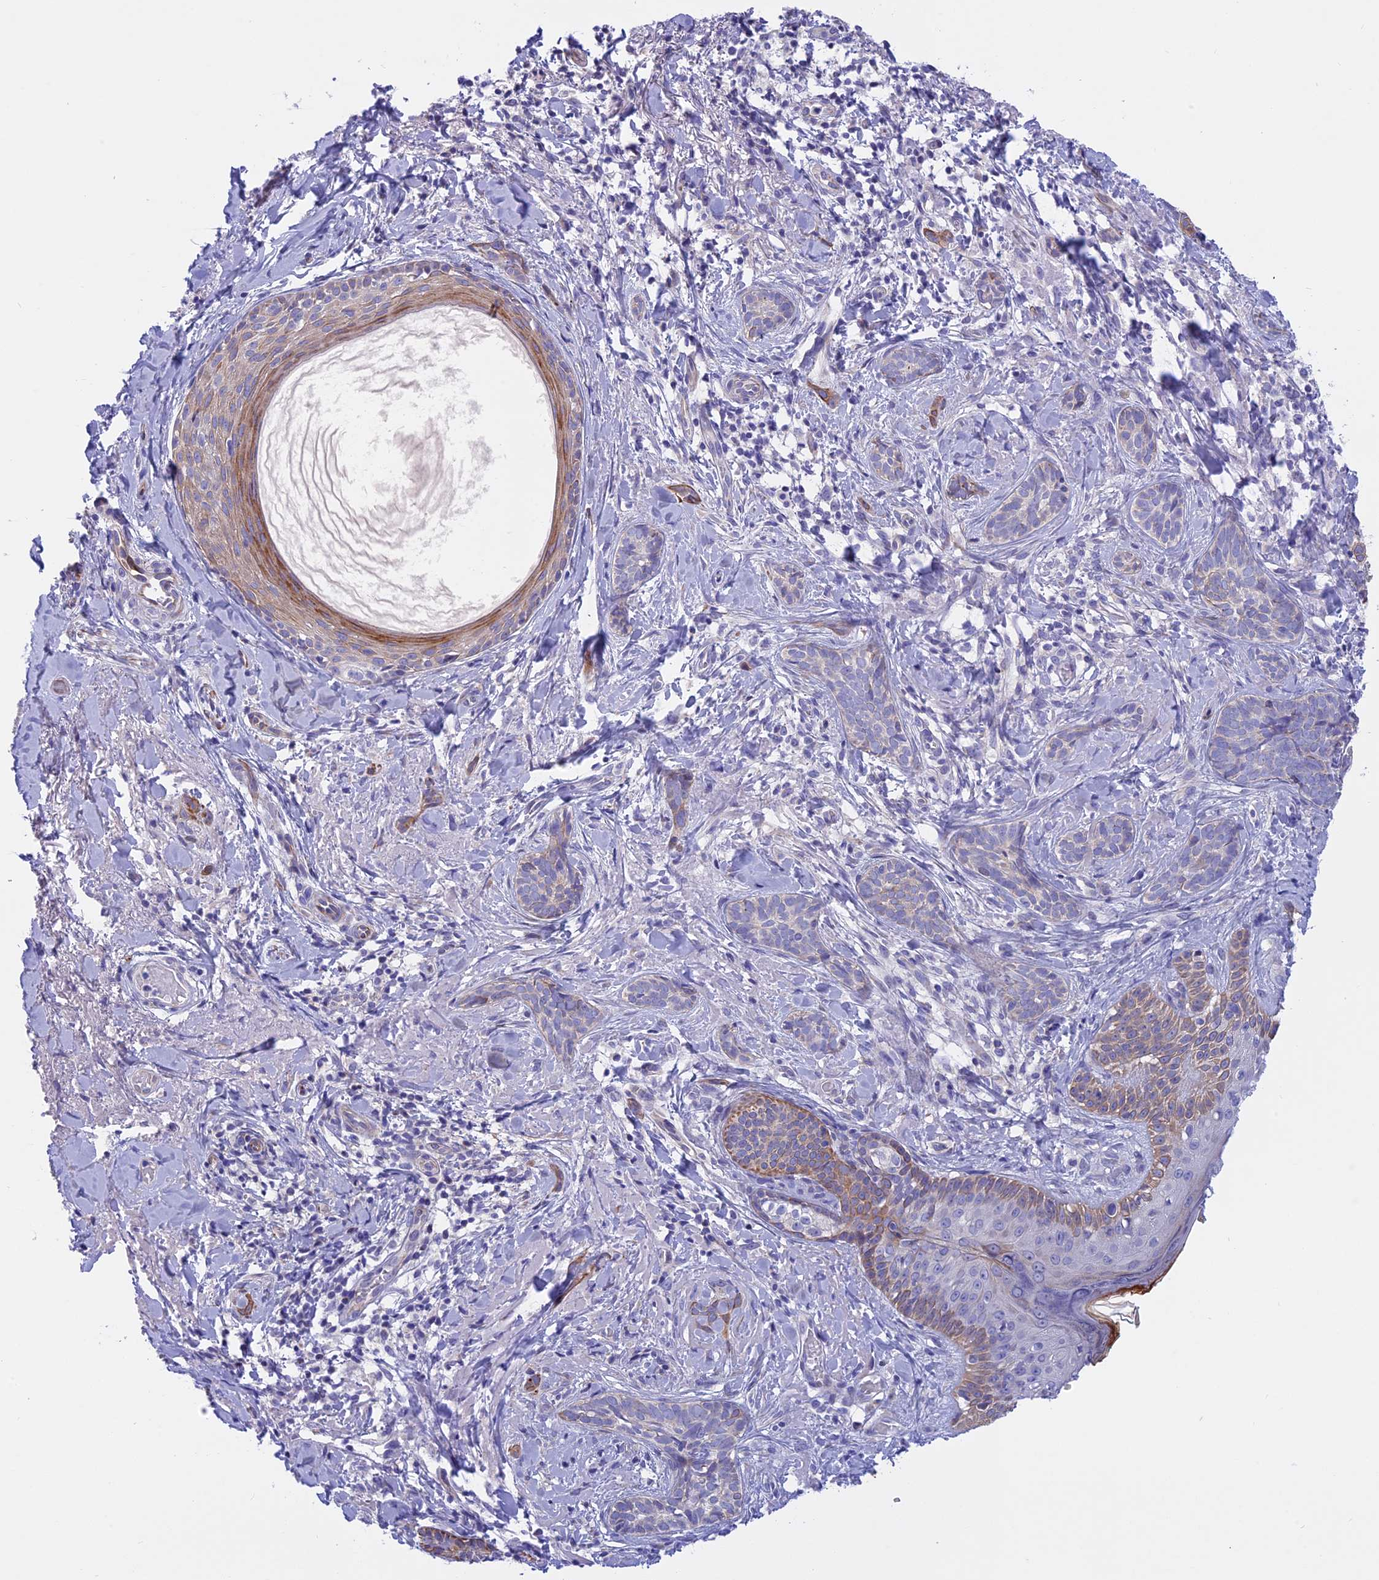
{"staining": {"intensity": "negative", "quantity": "none", "location": "none"}, "tissue": "skin cancer", "cell_type": "Tumor cells", "image_type": "cancer", "snomed": [{"axis": "morphology", "description": "Basal cell carcinoma"}, {"axis": "topography", "description": "Skin"}], "caption": "Tumor cells show no significant positivity in skin cancer.", "gene": "TMEM138", "patient": {"sex": "female", "age": 76}}